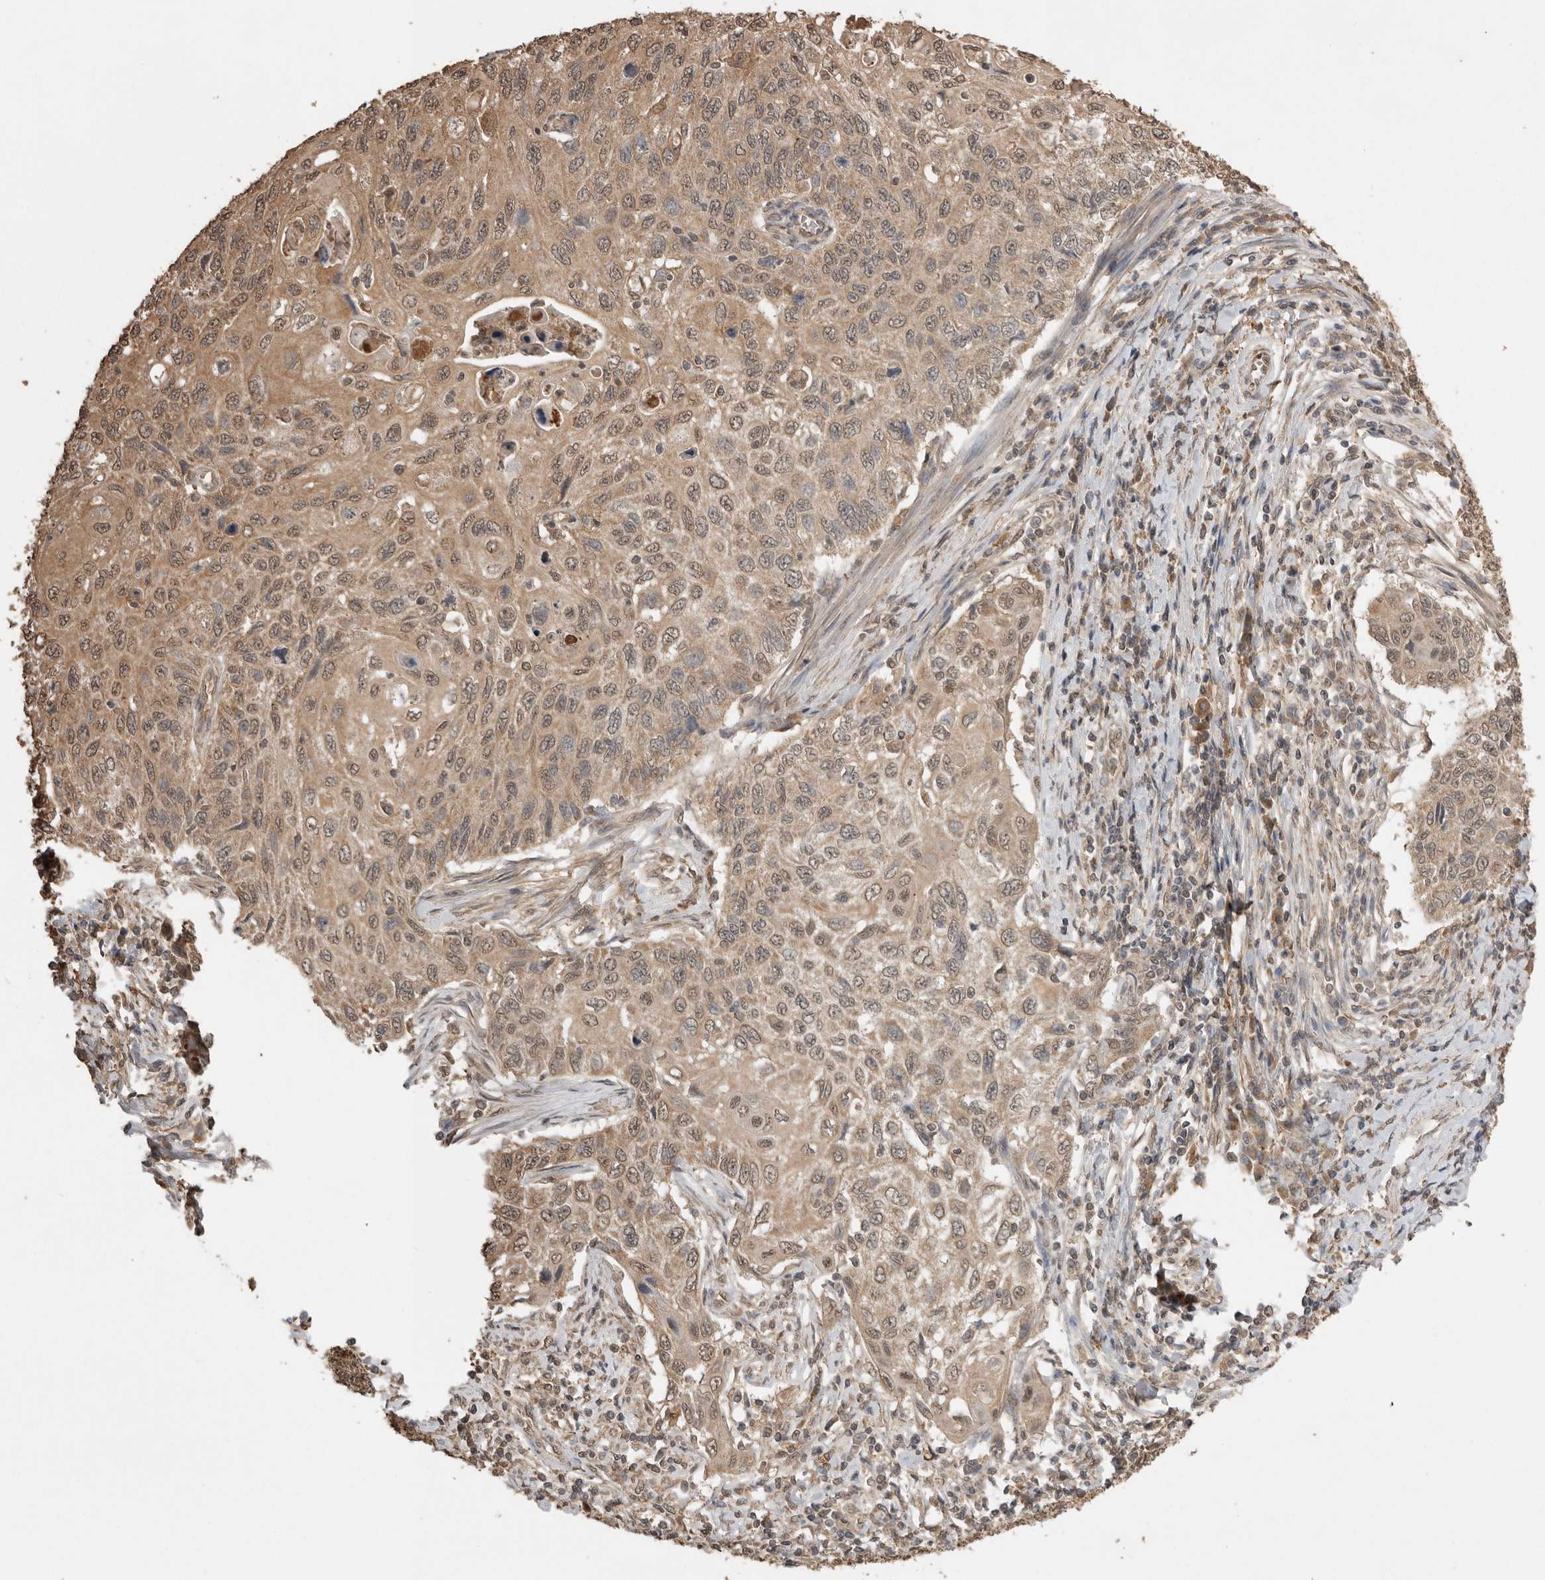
{"staining": {"intensity": "moderate", "quantity": ">75%", "location": "cytoplasmic/membranous,nuclear"}, "tissue": "cervical cancer", "cell_type": "Tumor cells", "image_type": "cancer", "snomed": [{"axis": "morphology", "description": "Squamous cell carcinoma, NOS"}, {"axis": "topography", "description": "Cervix"}], "caption": "Protein analysis of squamous cell carcinoma (cervical) tissue demonstrates moderate cytoplasmic/membranous and nuclear staining in approximately >75% of tumor cells. (Stains: DAB in brown, nuclei in blue, Microscopy: brightfield microscopy at high magnification).", "gene": "JAG2", "patient": {"sex": "female", "age": 70}}